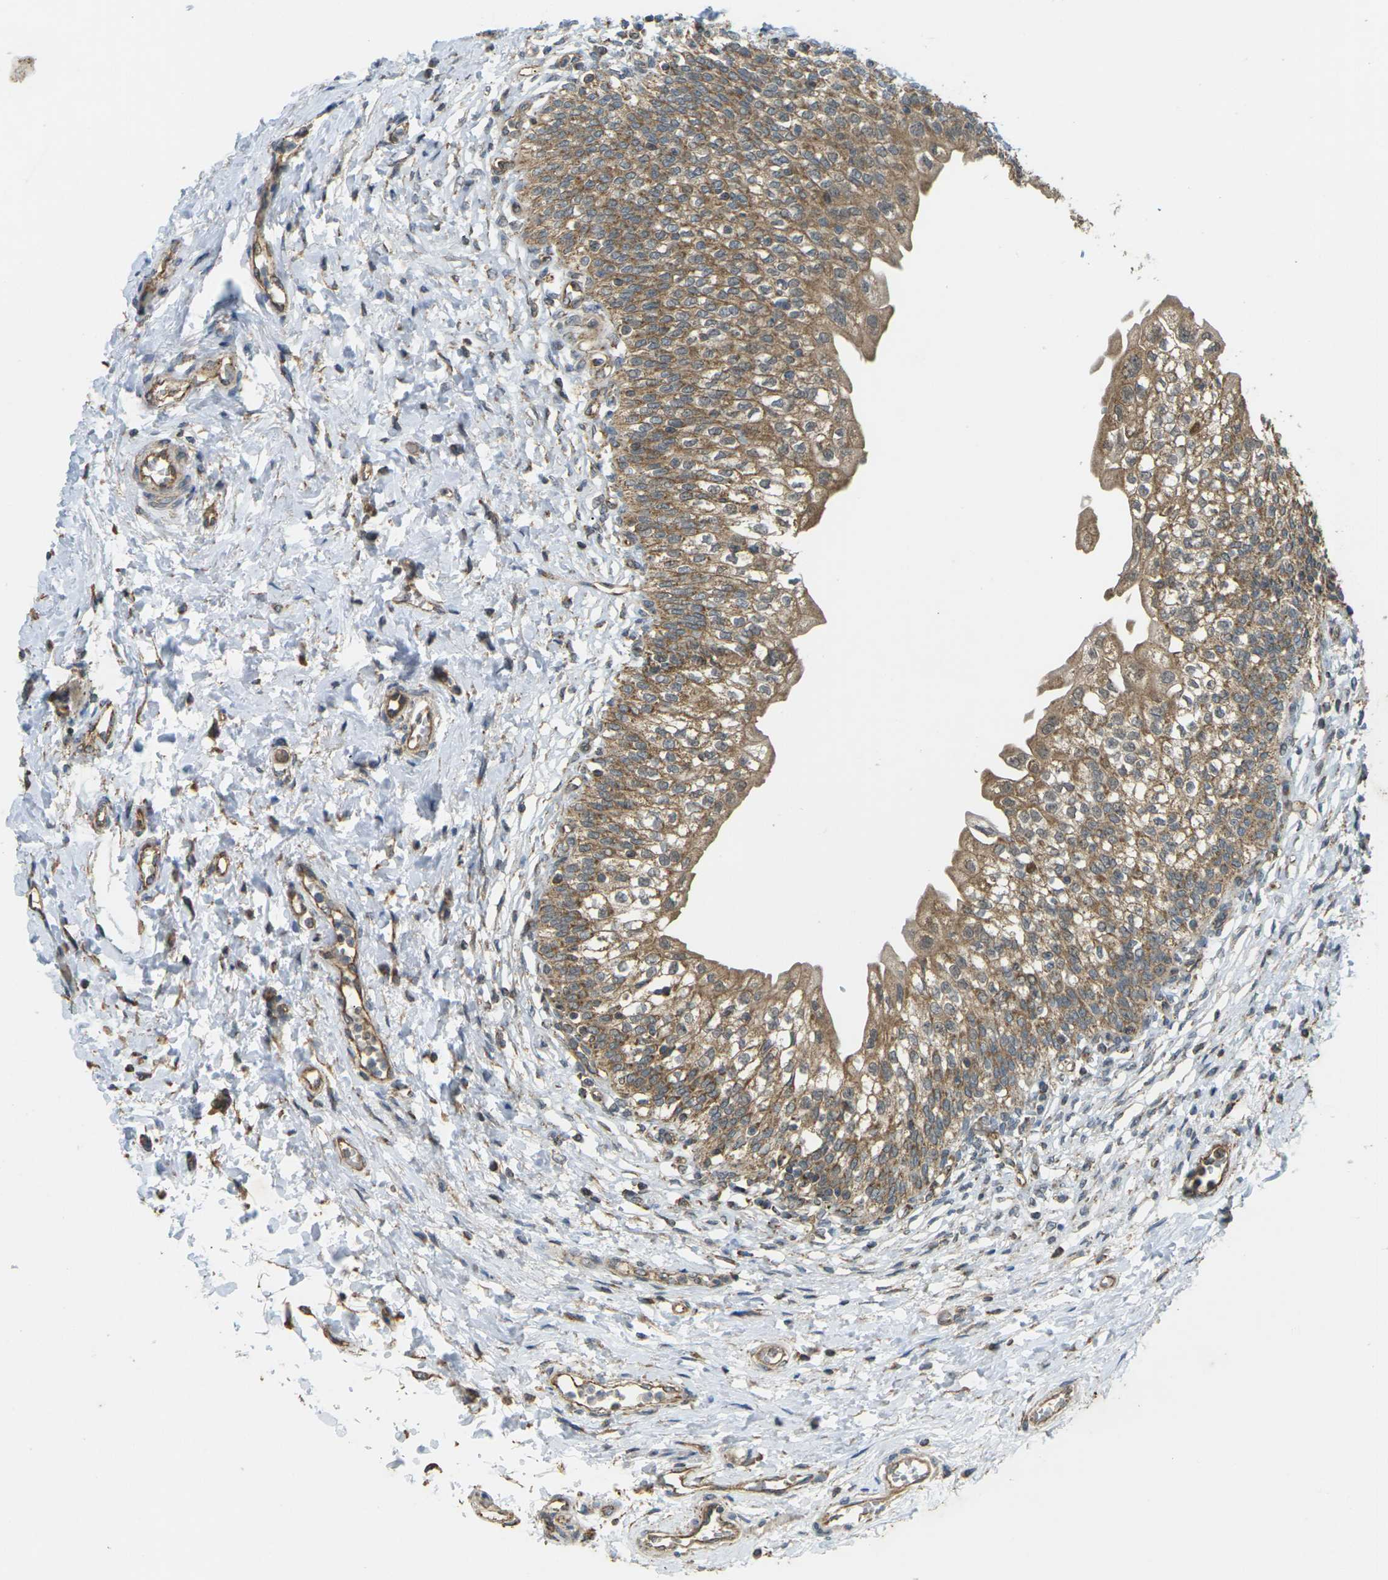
{"staining": {"intensity": "moderate", "quantity": ">75%", "location": "cytoplasmic/membranous"}, "tissue": "urinary bladder", "cell_type": "Urothelial cells", "image_type": "normal", "snomed": [{"axis": "morphology", "description": "Normal tissue, NOS"}, {"axis": "topography", "description": "Urinary bladder"}], "caption": "IHC image of unremarkable urinary bladder: human urinary bladder stained using immunohistochemistry exhibits medium levels of moderate protein expression localized specifically in the cytoplasmic/membranous of urothelial cells, appearing as a cytoplasmic/membranous brown color.", "gene": "KSR1", "patient": {"sex": "male", "age": 55}}